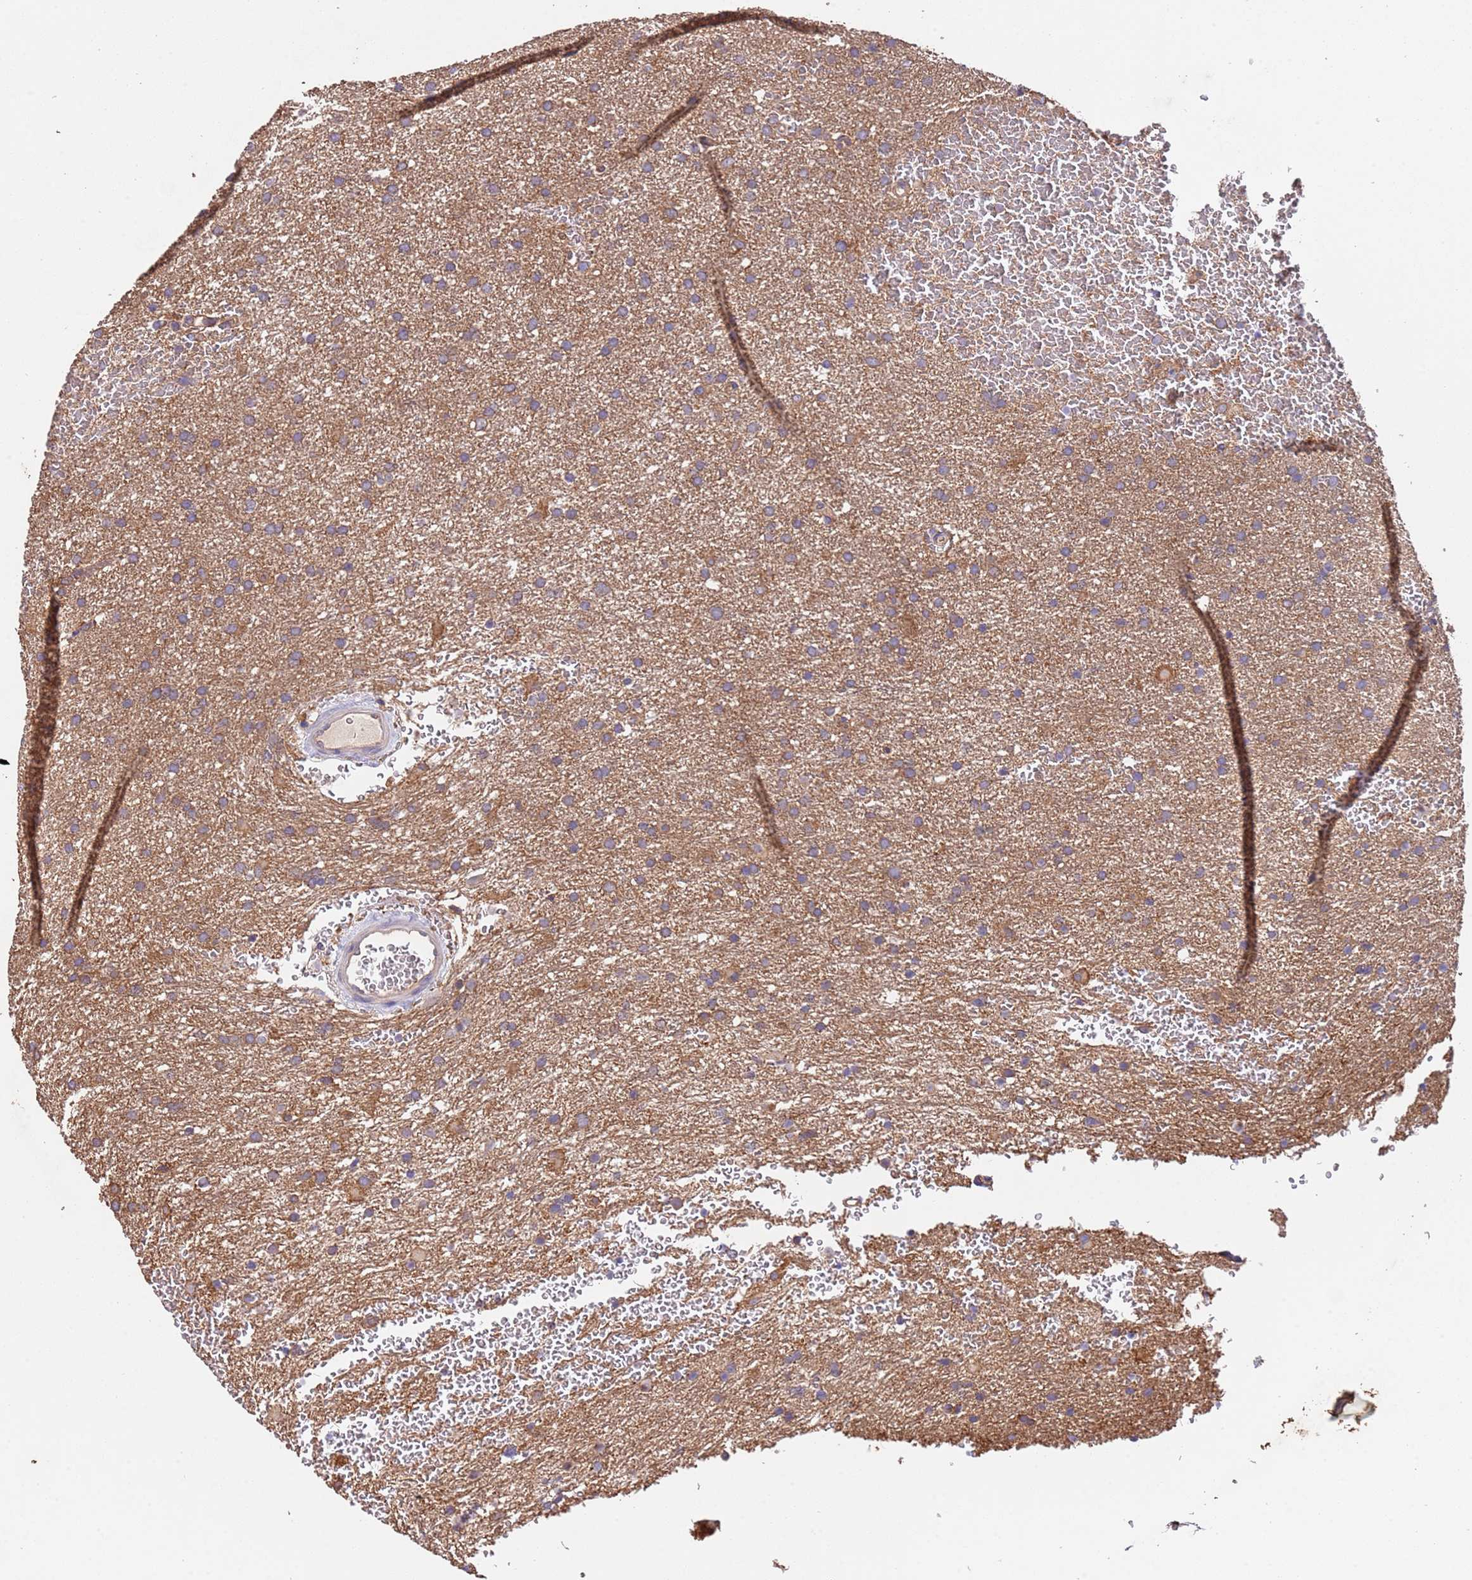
{"staining": {"intensity": "moderate", "quantity": ">75%", "location": "cytoplasmic/membranous"}, "tissue": "glioma", "cell_type": "Tumor cells", "image_type": "cancer", "snomed": [{"axis": "morphology", "description": "Glioma, malignant, High grade"}, {"axis": "topography", "description": "Cerebral cortex"}], "caption": "Glioma stained with a brown dye reveals moderate cytoplasmic/membranous positive staining in about >75% of tumor cells.", "gene": "MTX3", "patient": {"sex": "female", "age": 36}}